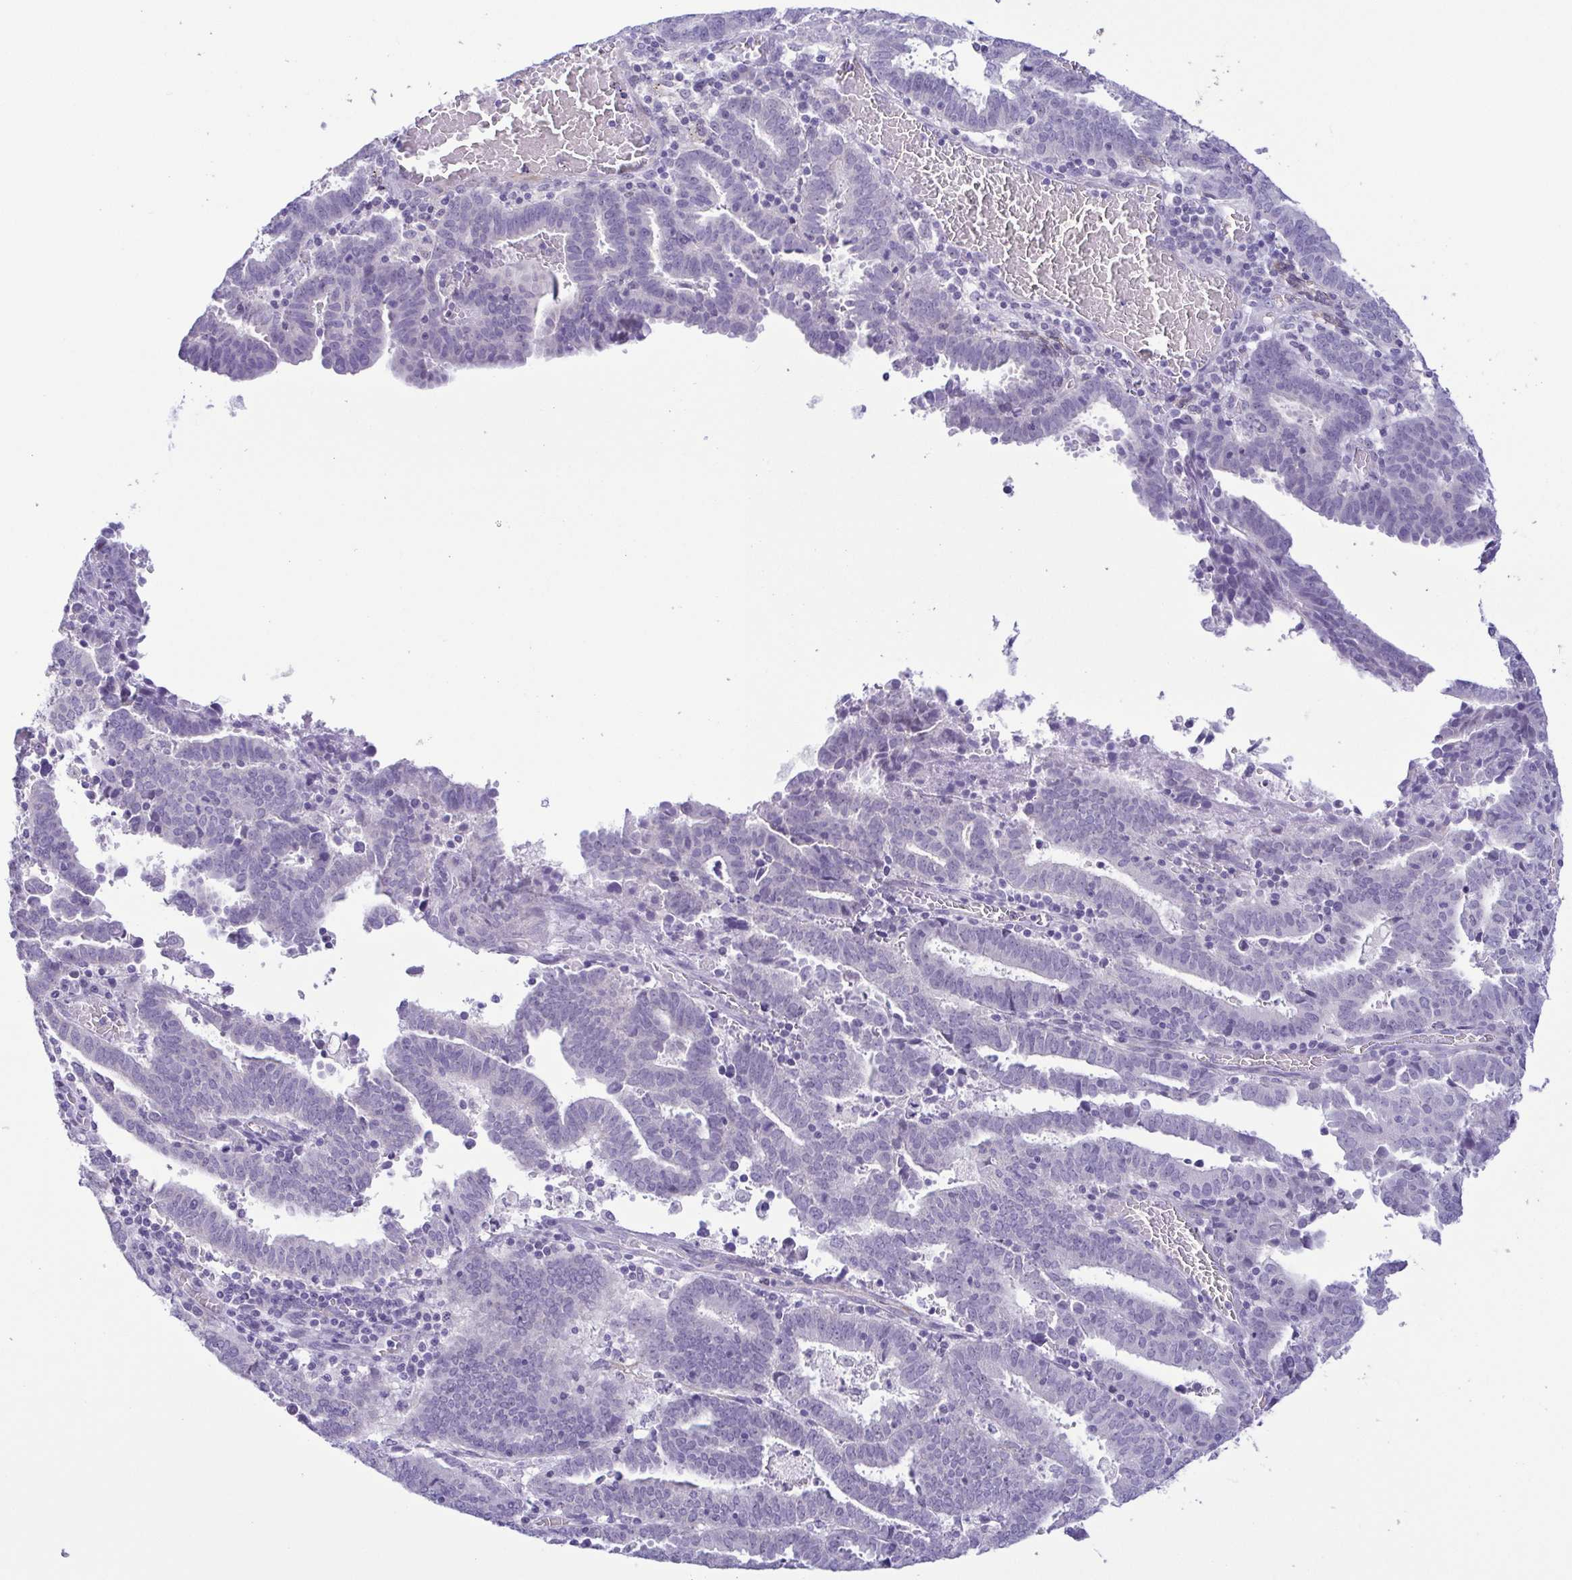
{"staining": {"intensity": "negative", "quantity": "none", "location": "none"}, "tissue": "endometrial cancer", "cell_type": "Tumor cells", "image_type": "cancer", "snomed": [{"axis": "morphology", "description": "Adenocarcinoma, NOS"}, {"axis": "topography", "description": "Uterus"}], "caption": "This is a histopathology image of immunohistochemistry staining of endometrial cancer, which shows no positivity in tumor cells. The staining was performed using DAB (3,3'-diaminobenzidine) to visualize the protein expression in brown, while the nuclei were stained in blue with hematoxylin (Magnification: 20x).", "gene": "MYL7", "patient": {"sex": "female", "age": 83}}